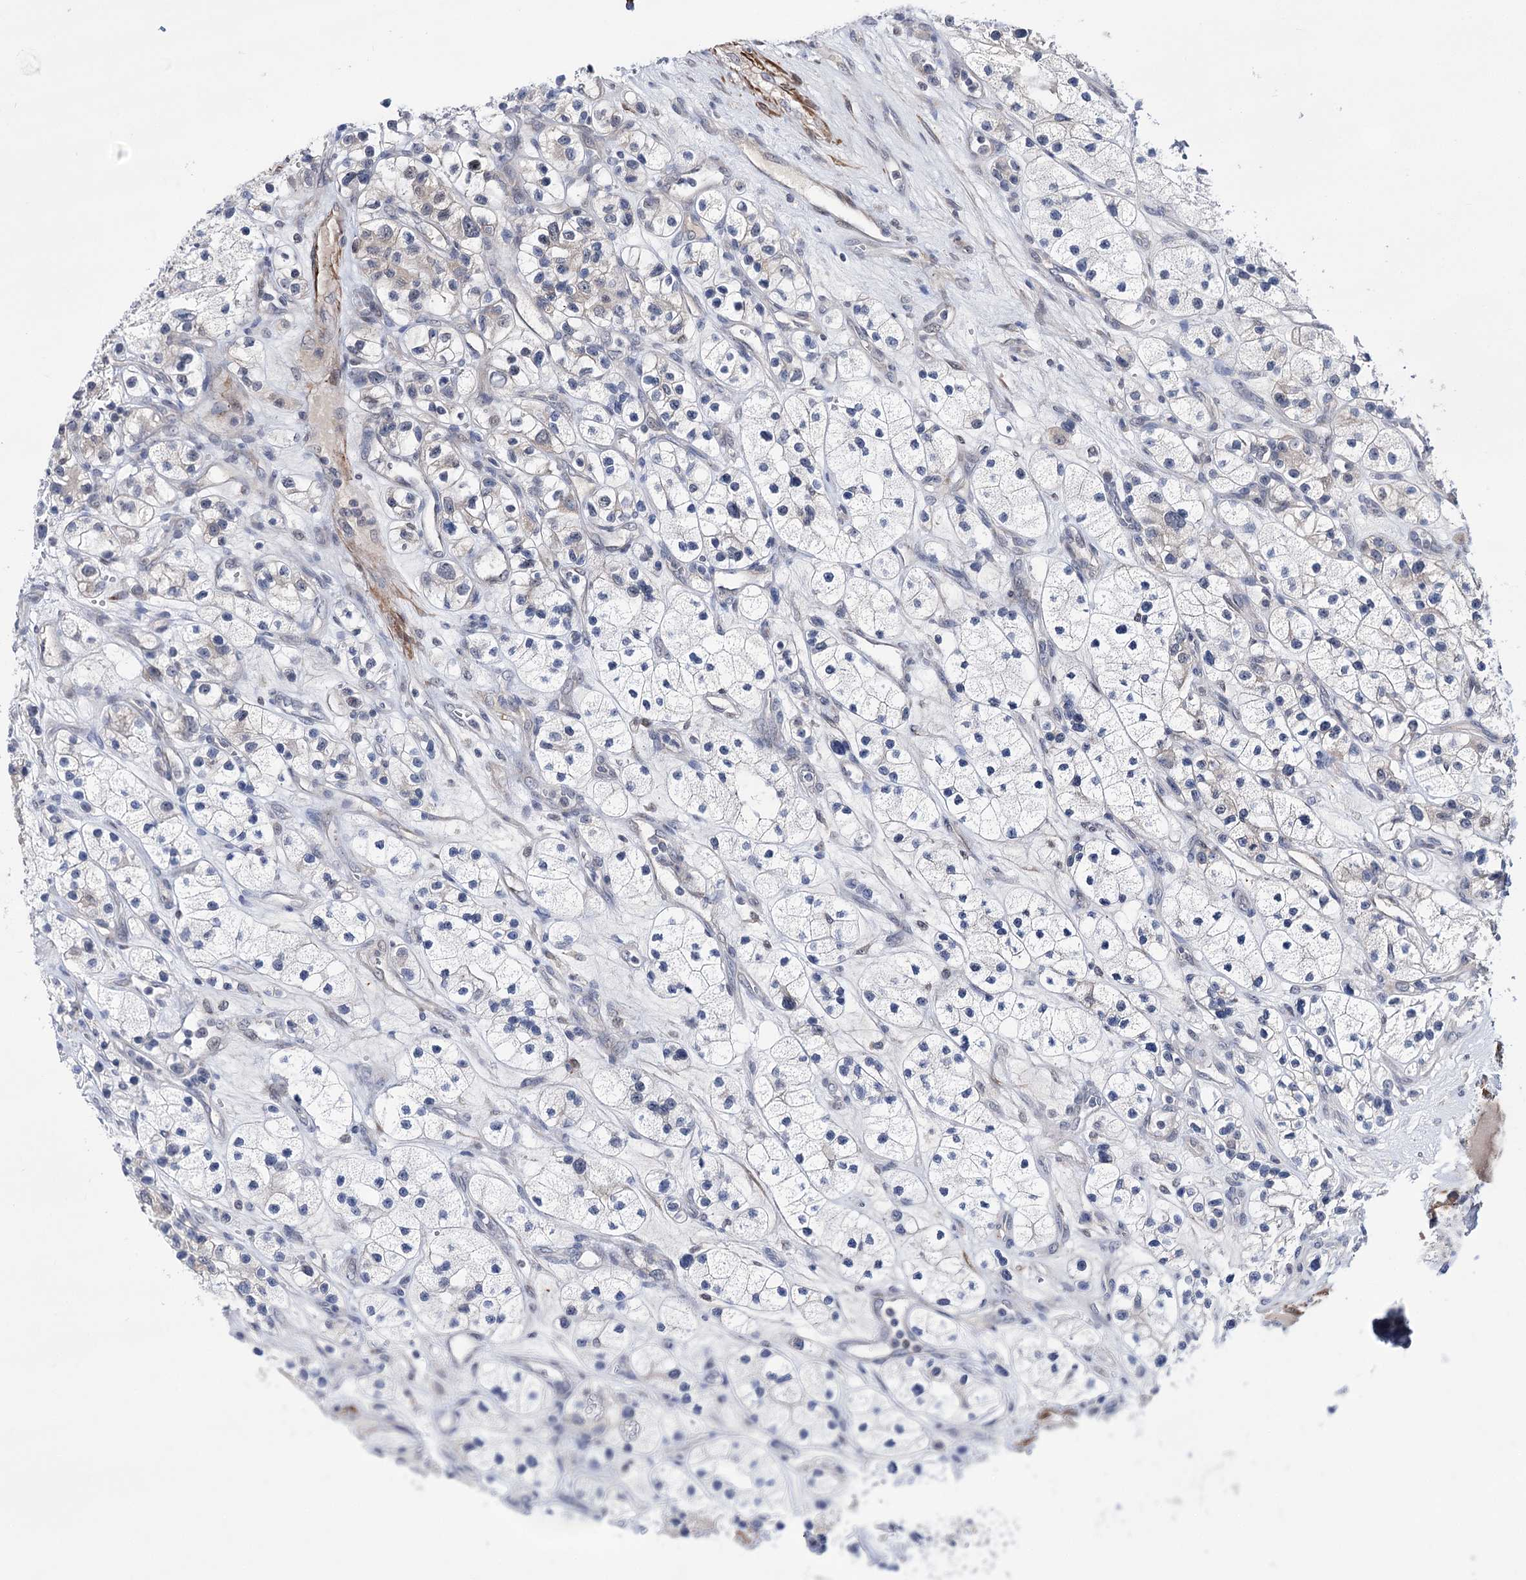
{"staining": {"intensity": "weak", "quantity": "<25%", "location": "cytoplasmic/membranous"}, "tissue": "renal cancer", "cell_type": "Tumor cells", "image_type": "cancer", "snomed": [{"axis": "morphology", "description": "Adenocarcinoma, NOS"}, {"axis": "topography", "description": "Kidney"}], "caption": "Renal cancer (adenocarcinoma) was stained to show a protein in brown. There is no significant expression in tumor cells.", "gene": "PPRC1", "patient": {"sex": "female", "age": 57}}